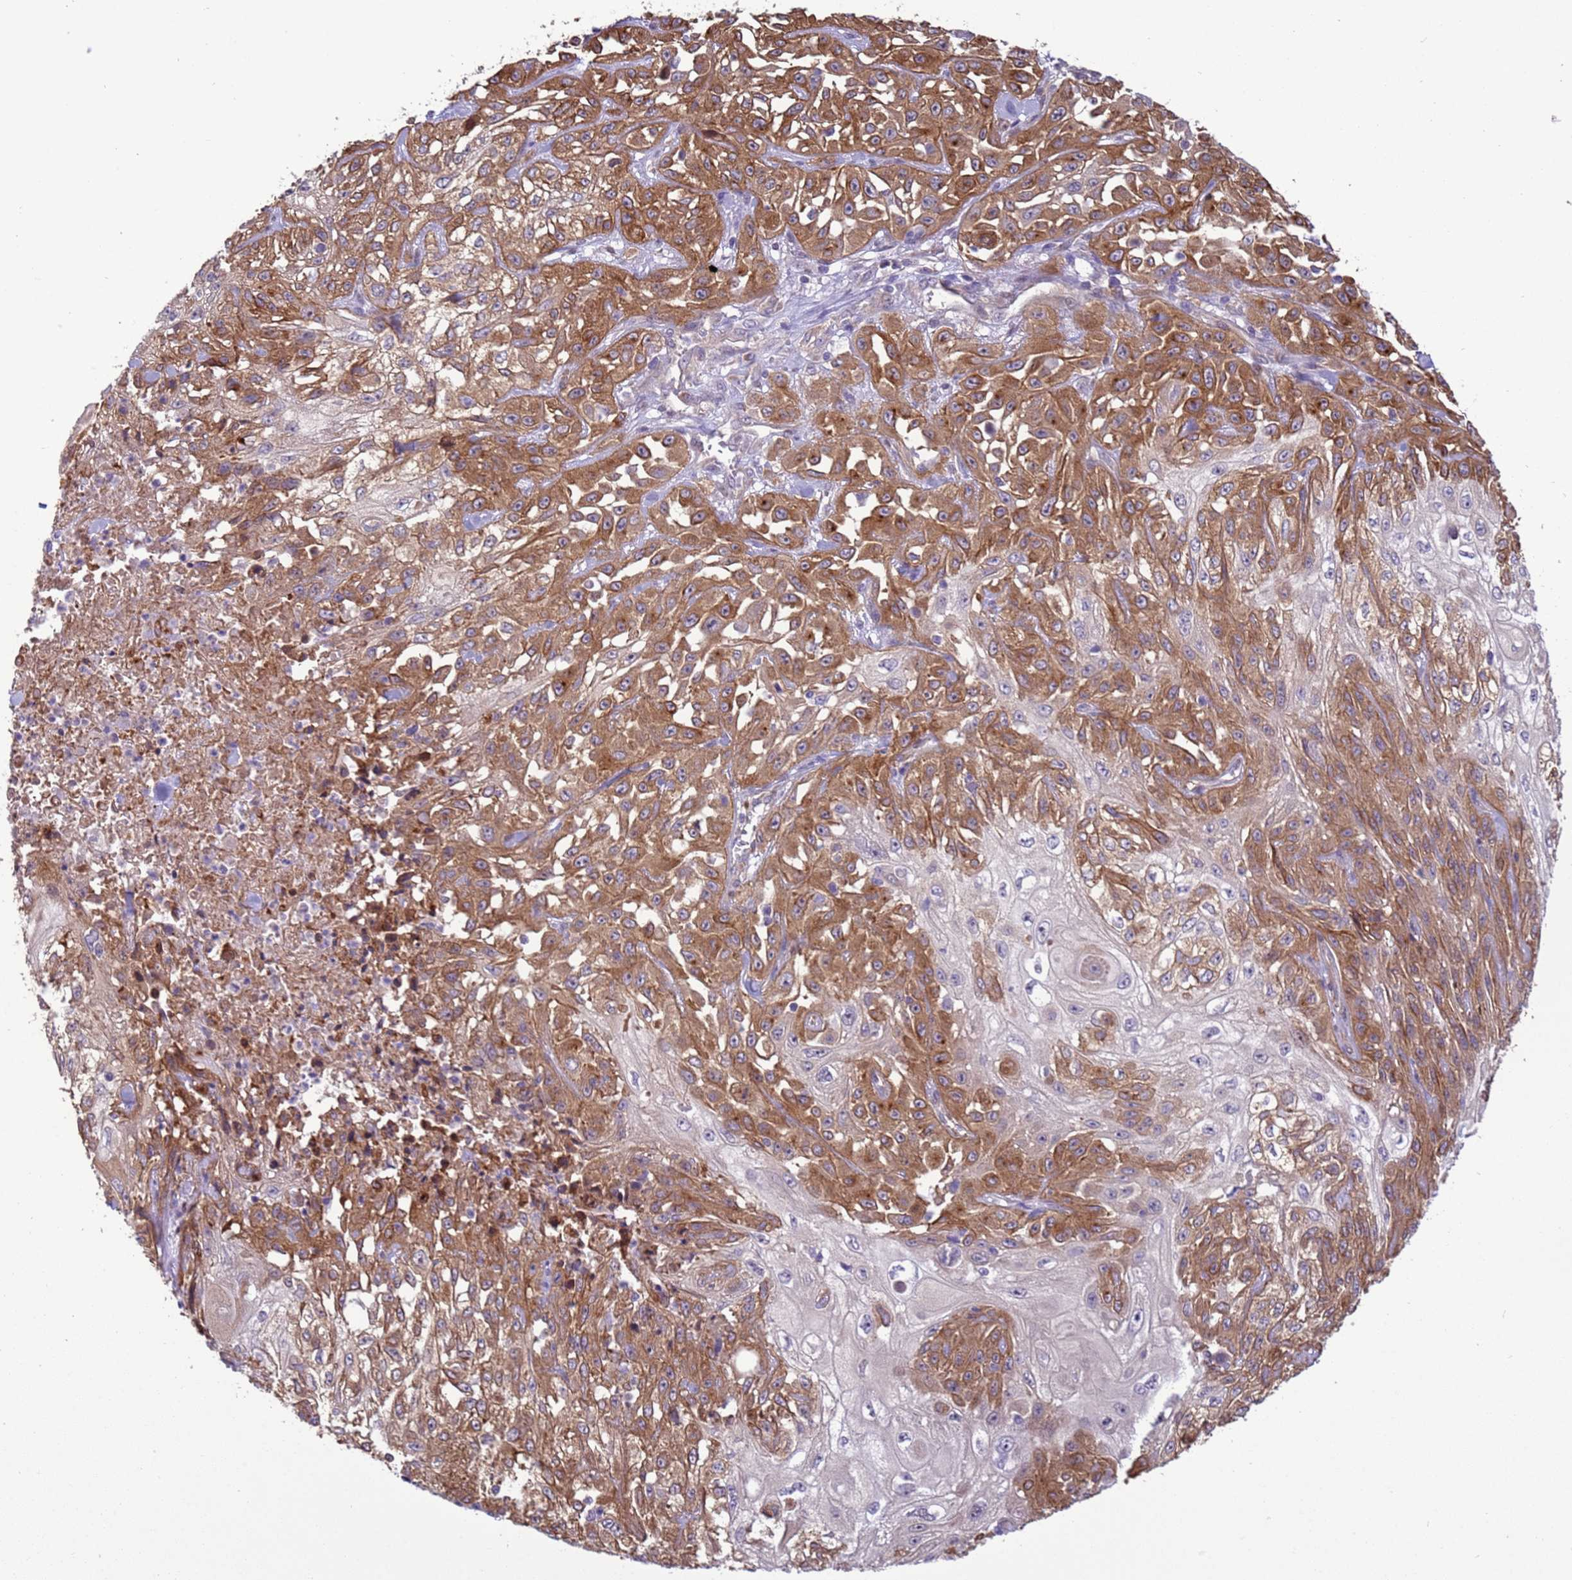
{"staining": {"intensity": "moderate", "quantity": ">75%", "location": "cytoplasmic/membranous"}, "tissue": "skin cancer", "cell_type": "Tumor cells", "image_type": "cancer", "snomed": [{"axis": "morphology", "description": "Squamous cell carcinoma, NOS"}, {"axis": "morphology", "description": "Squamous cell carcinoma, metastatic, NOS"}, {"axis": "topography", "description": "Skin"}, {"axis": "topography", "description": "Lymph node"}], "caption": "There is medium levels of moderate cytoplasmic/membranous positivity in tumor cells of skin cancer (metastatic squamous cell carcinoma), as demonstrated by immunohistochemical staining (brown color).", "gene": "ITGB4", "patient": {"sex": "male", "age": 75}}